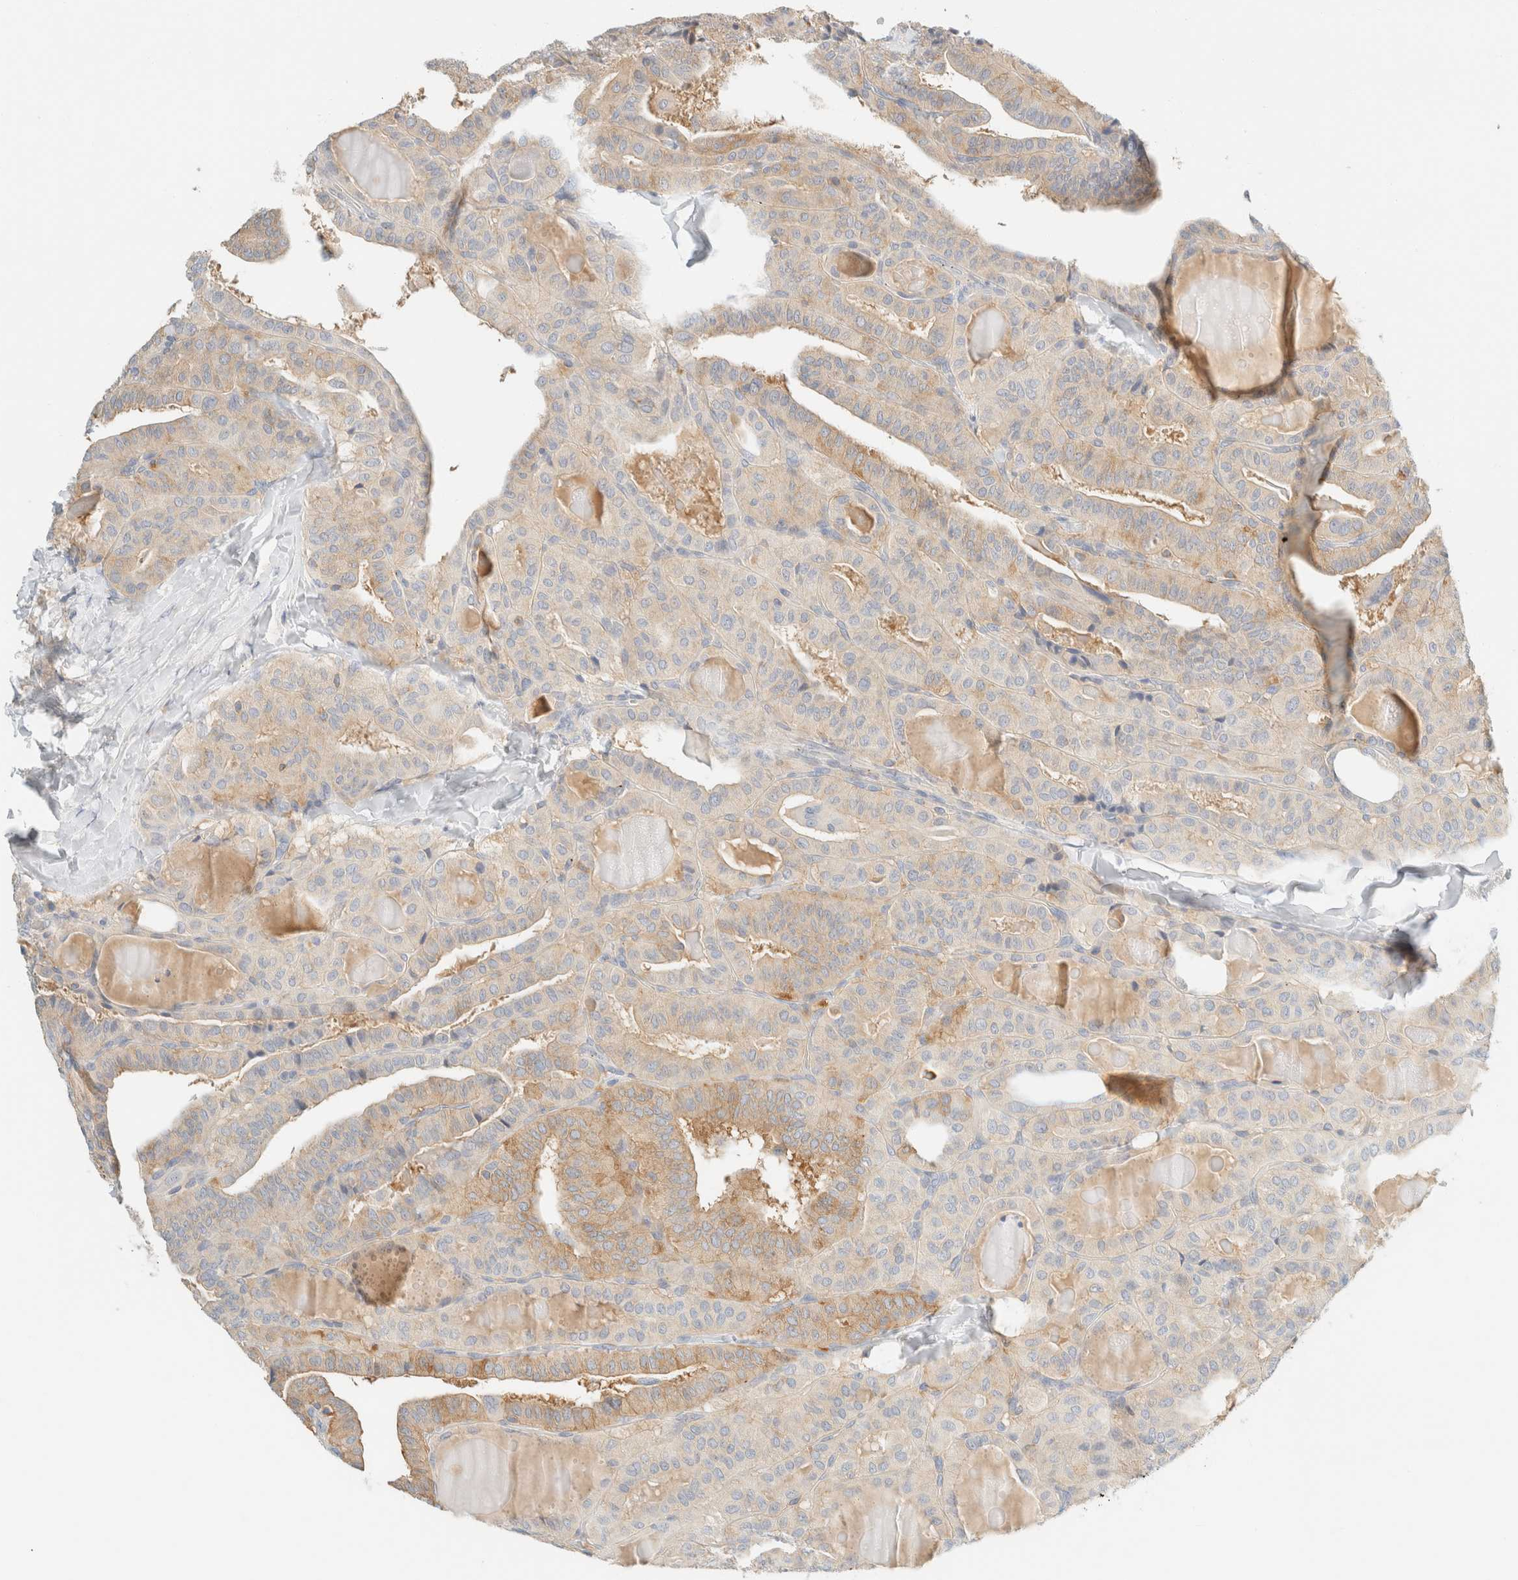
{"staining": {"intensity": "weak", "quantity": "<25%", "location": "cytoplasmic/membranous"}, "tissue": "thyroid cancer", "cell_type": "Tumor cells", "image_type": "cancer", "snomed": [{"axis": "morphology", "description": "Papillary adenocarcinoma, NOS"}, {"axis": "topography", "description": "Thyroid gland"}], "caption": "Micrograph shows no significant protein expression in tumor cells of thyroid papillary adenocarcinoma.", "gene": "SH3GLB2", "patient": {"sex": "male", "age": 77}}